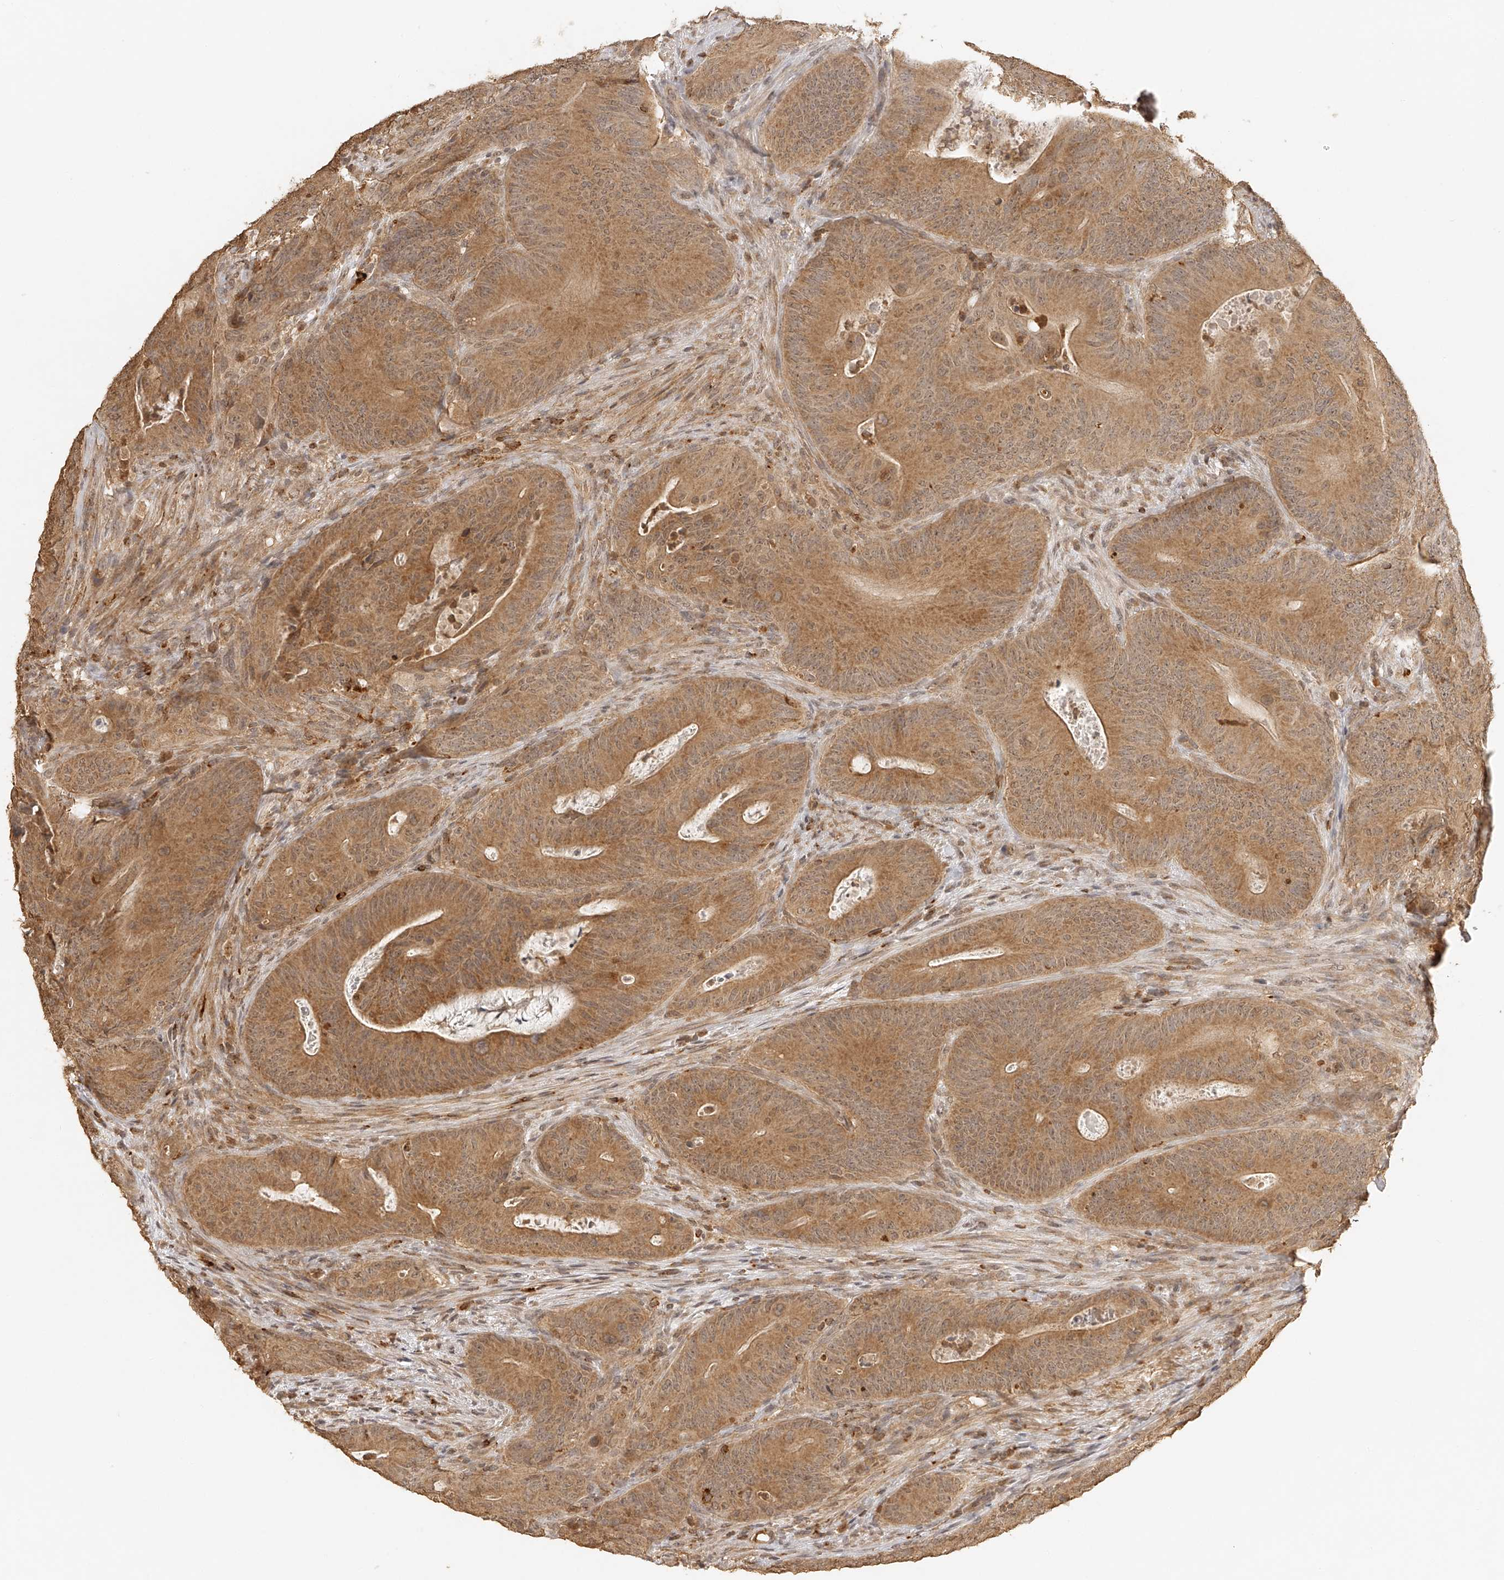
{"staining": {"intensity": "moderate", "quantity": ">75%", "location": "cytoplasmic/membranous"}, "tissue": "colorectal cancer", "cell_type": "Tumor cells", "image_type": "cancer", "snomed": [{"axis": "morphology", "description": "Normal tissue, NOS"}, {"axis": "topography", "description": "Colon"}], "caption": "A brown stain highlights moderate cytoplasmic/membranous positivity of a protein in colorectal cancer tumor cells.", "gene": "BCL2L11", "patient": {"sex": "female", "age": 82}}